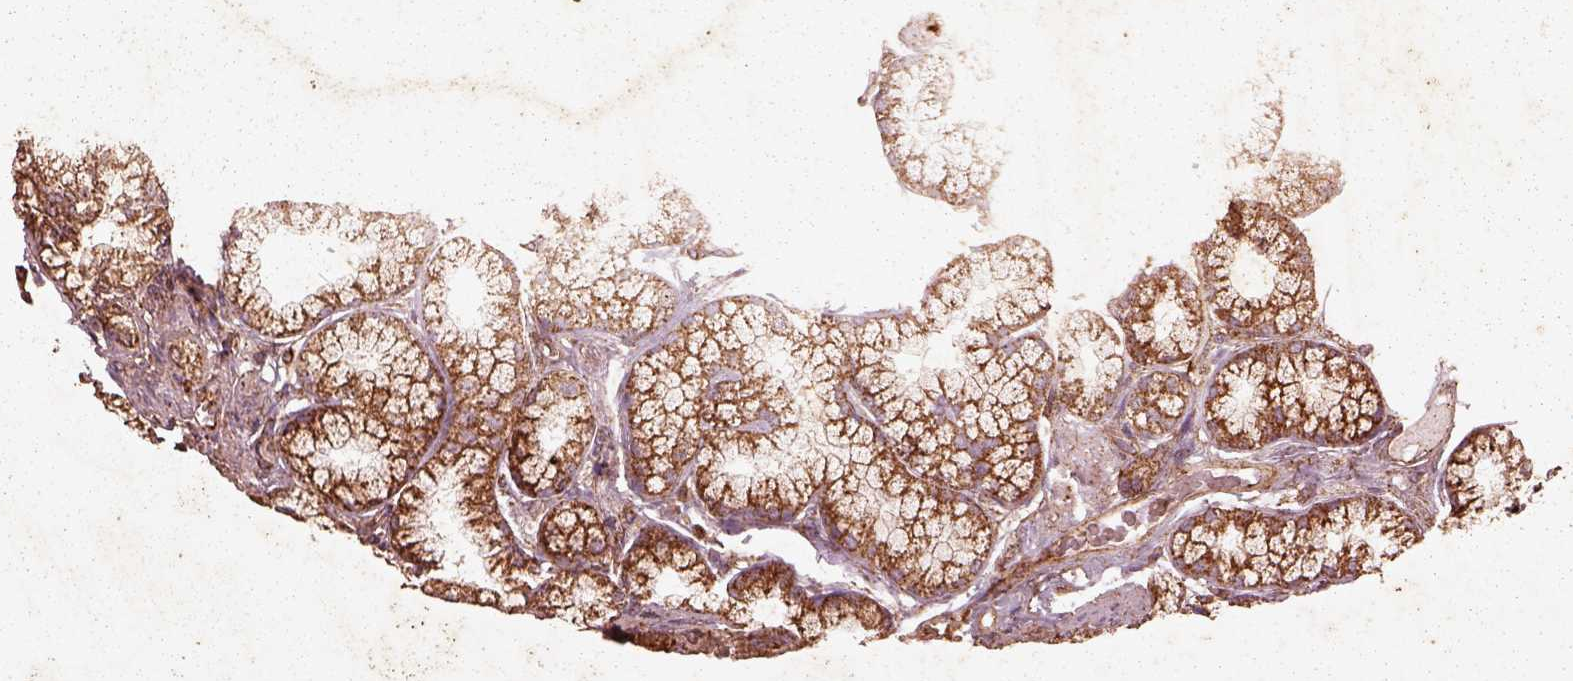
{"staining": {"intensity": "strong", "quantity": "25%-75%", "location": "cytoplasmic/membranous"}, "tissue": "duodenum", "cell_type": "Glandular cells", "image_type": "normal", "snomed": [{"axis": "morphology", "description": "Normal tissue, NOS"}, {"axis": "topography", "description": "Duodenum"}], "caption": "Brown immunohistochemical staining in normal duodenum reveals strong cytoplasmic/membranous expression in approximately 25%-75% of glandular cells.", "gene": "ENSG00000285130", "patient": {"sex": "female", "age": 62}}